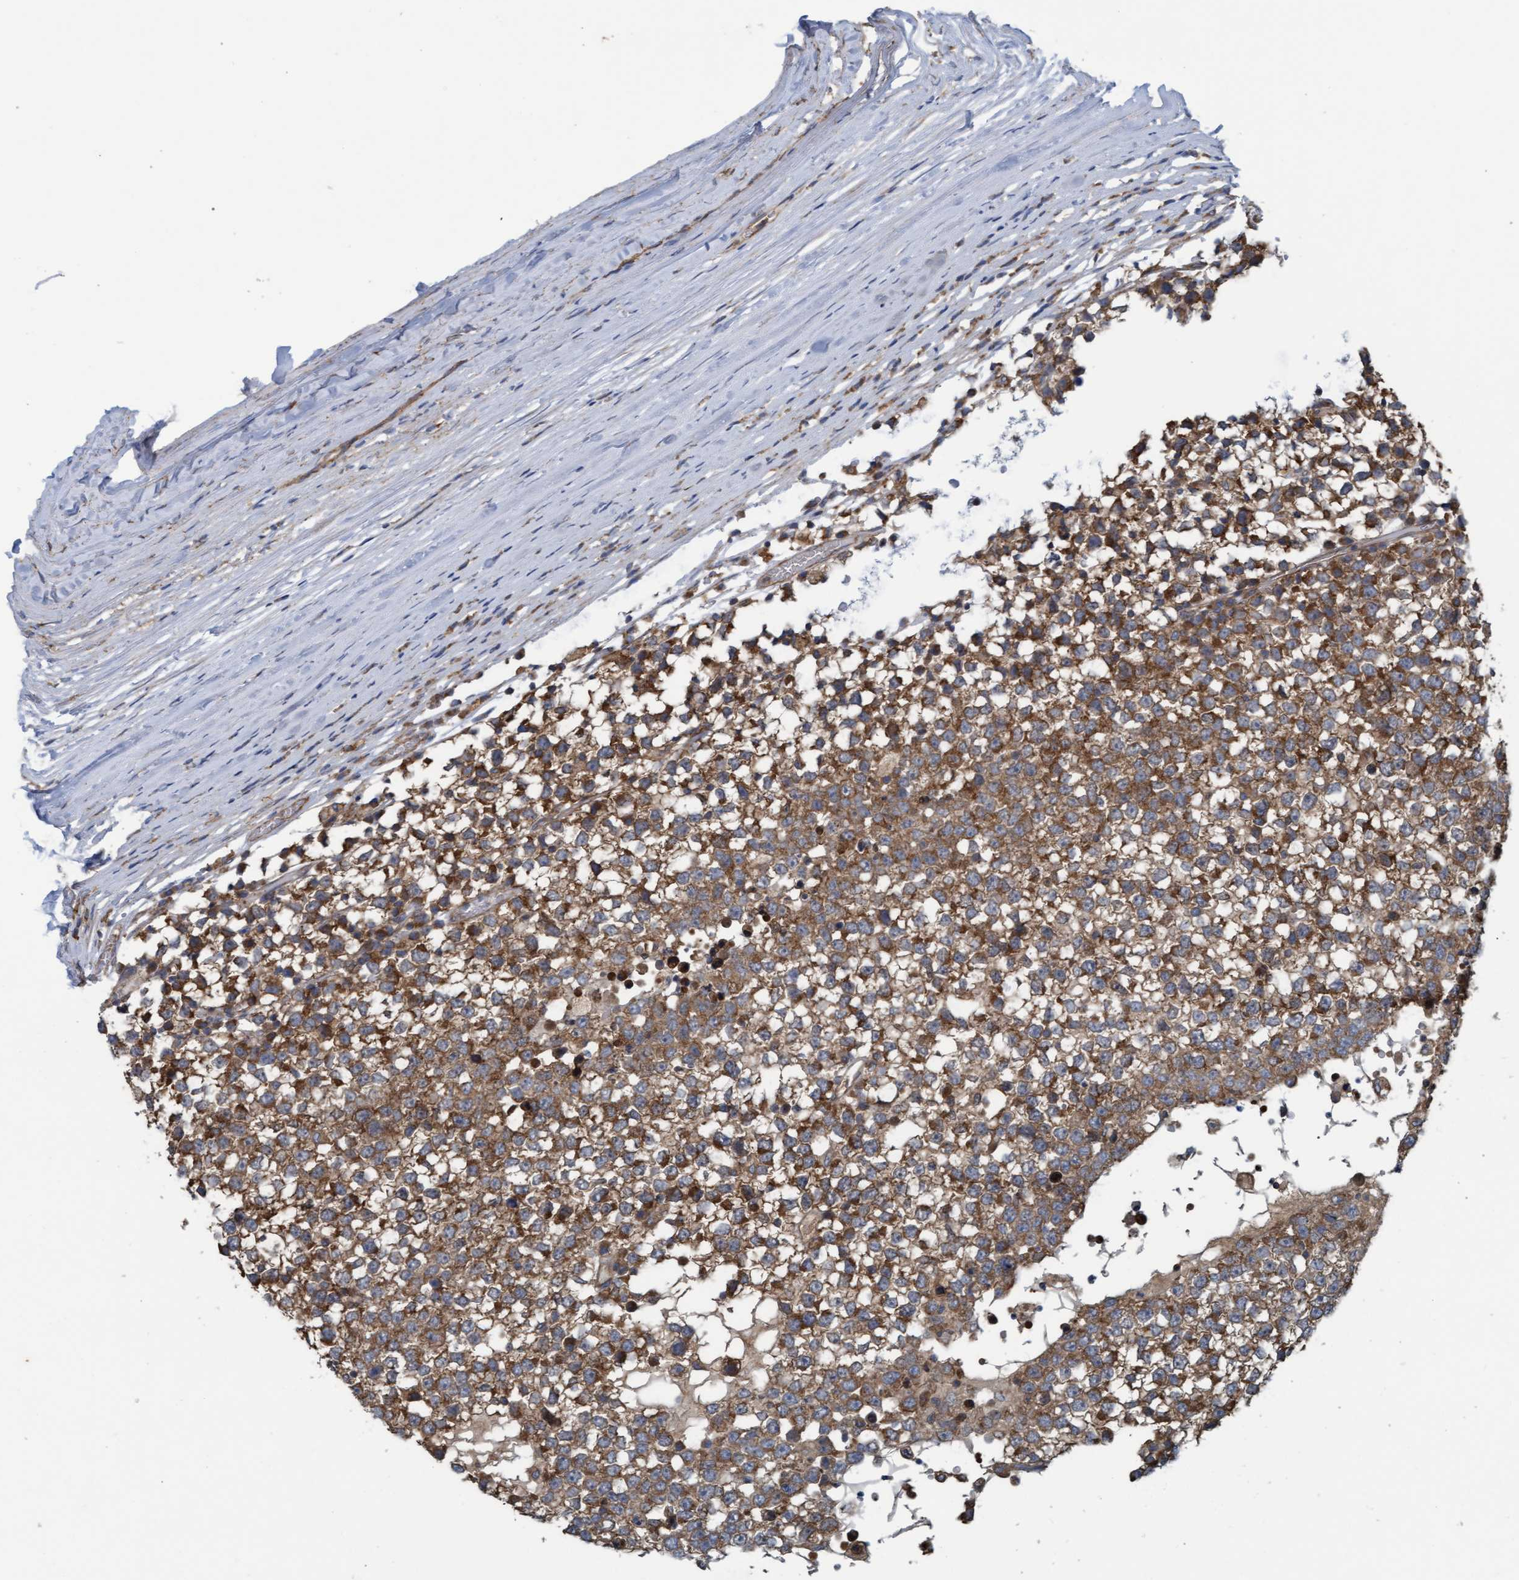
{"staining": {"intensity": "moderate", "quantity": ">75%", "location": "cytoplasmic/membranous"}, "tissue": "testis cancer", "cell_type": "Tumor cells", "image_type": "cancer", "snomed": [{"axis": "morphology", "description": "Seminoma, NOS"}, {"axis": "topography", "description": "Testis"}], "caption": "A brown stain shows moderate cytoplasmic/membranous expression of a protein in human seminoma (testis) tumor cells.", "gene": "LRSAM1", "patient": {"sex": "male", "age": 65}}